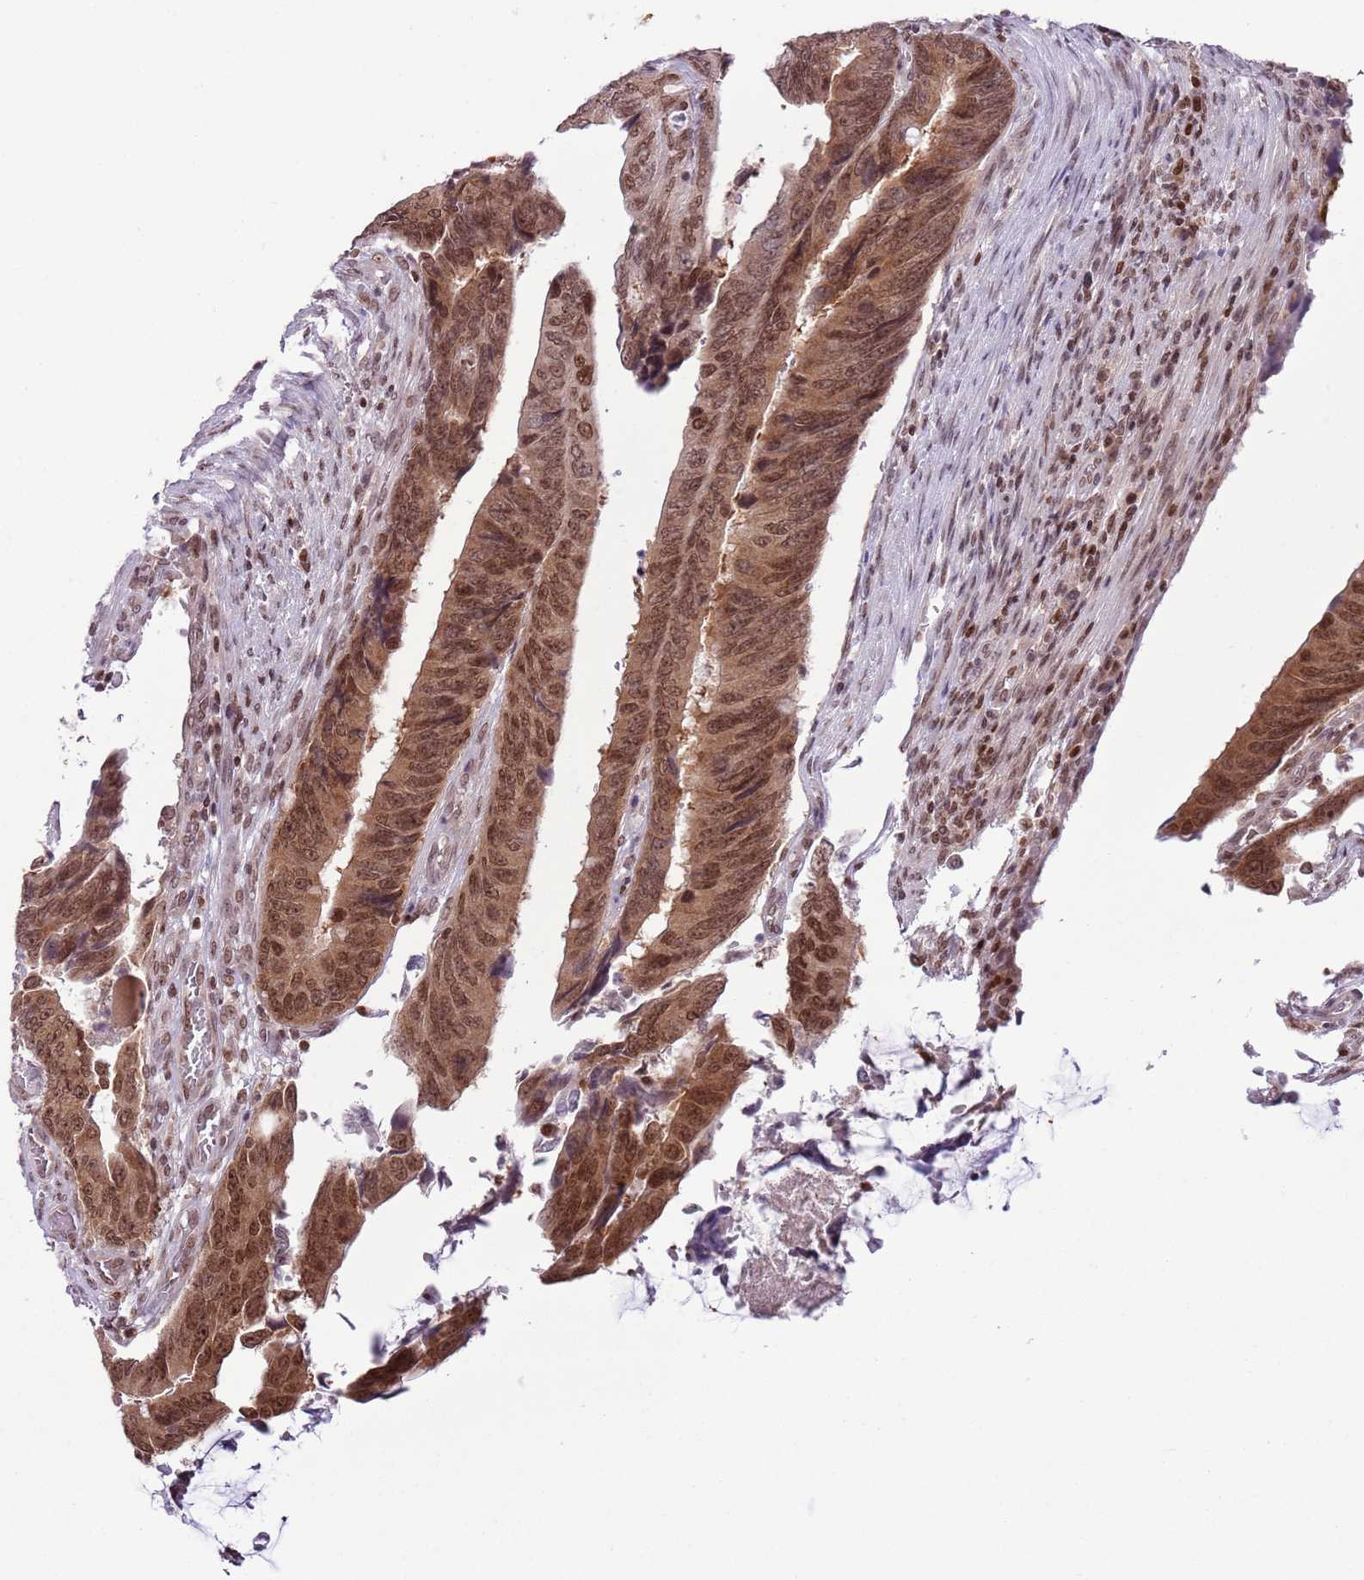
{"staining": {"intensity": "moderate", "quantity": ">75%", "location": "cytoplasmic/membranous,nuclear"}, "tissue": "colorectal cancer", "cell_type": "Tumor cells", "image_type": "cancer", "snomed": [{"axis": "morphology", "description": "Adenocarcinoma, NOS"}, {"axis": "topography", "description": "Colon"}], "caption": "Colorectal adenocarcinoma stained for a protein exhibits moderate cytoplasmic/membranous and nuclear positivity in tumor cells.", "gene": "SELENOH", "patient": {"sex": "male", "age": 87}}